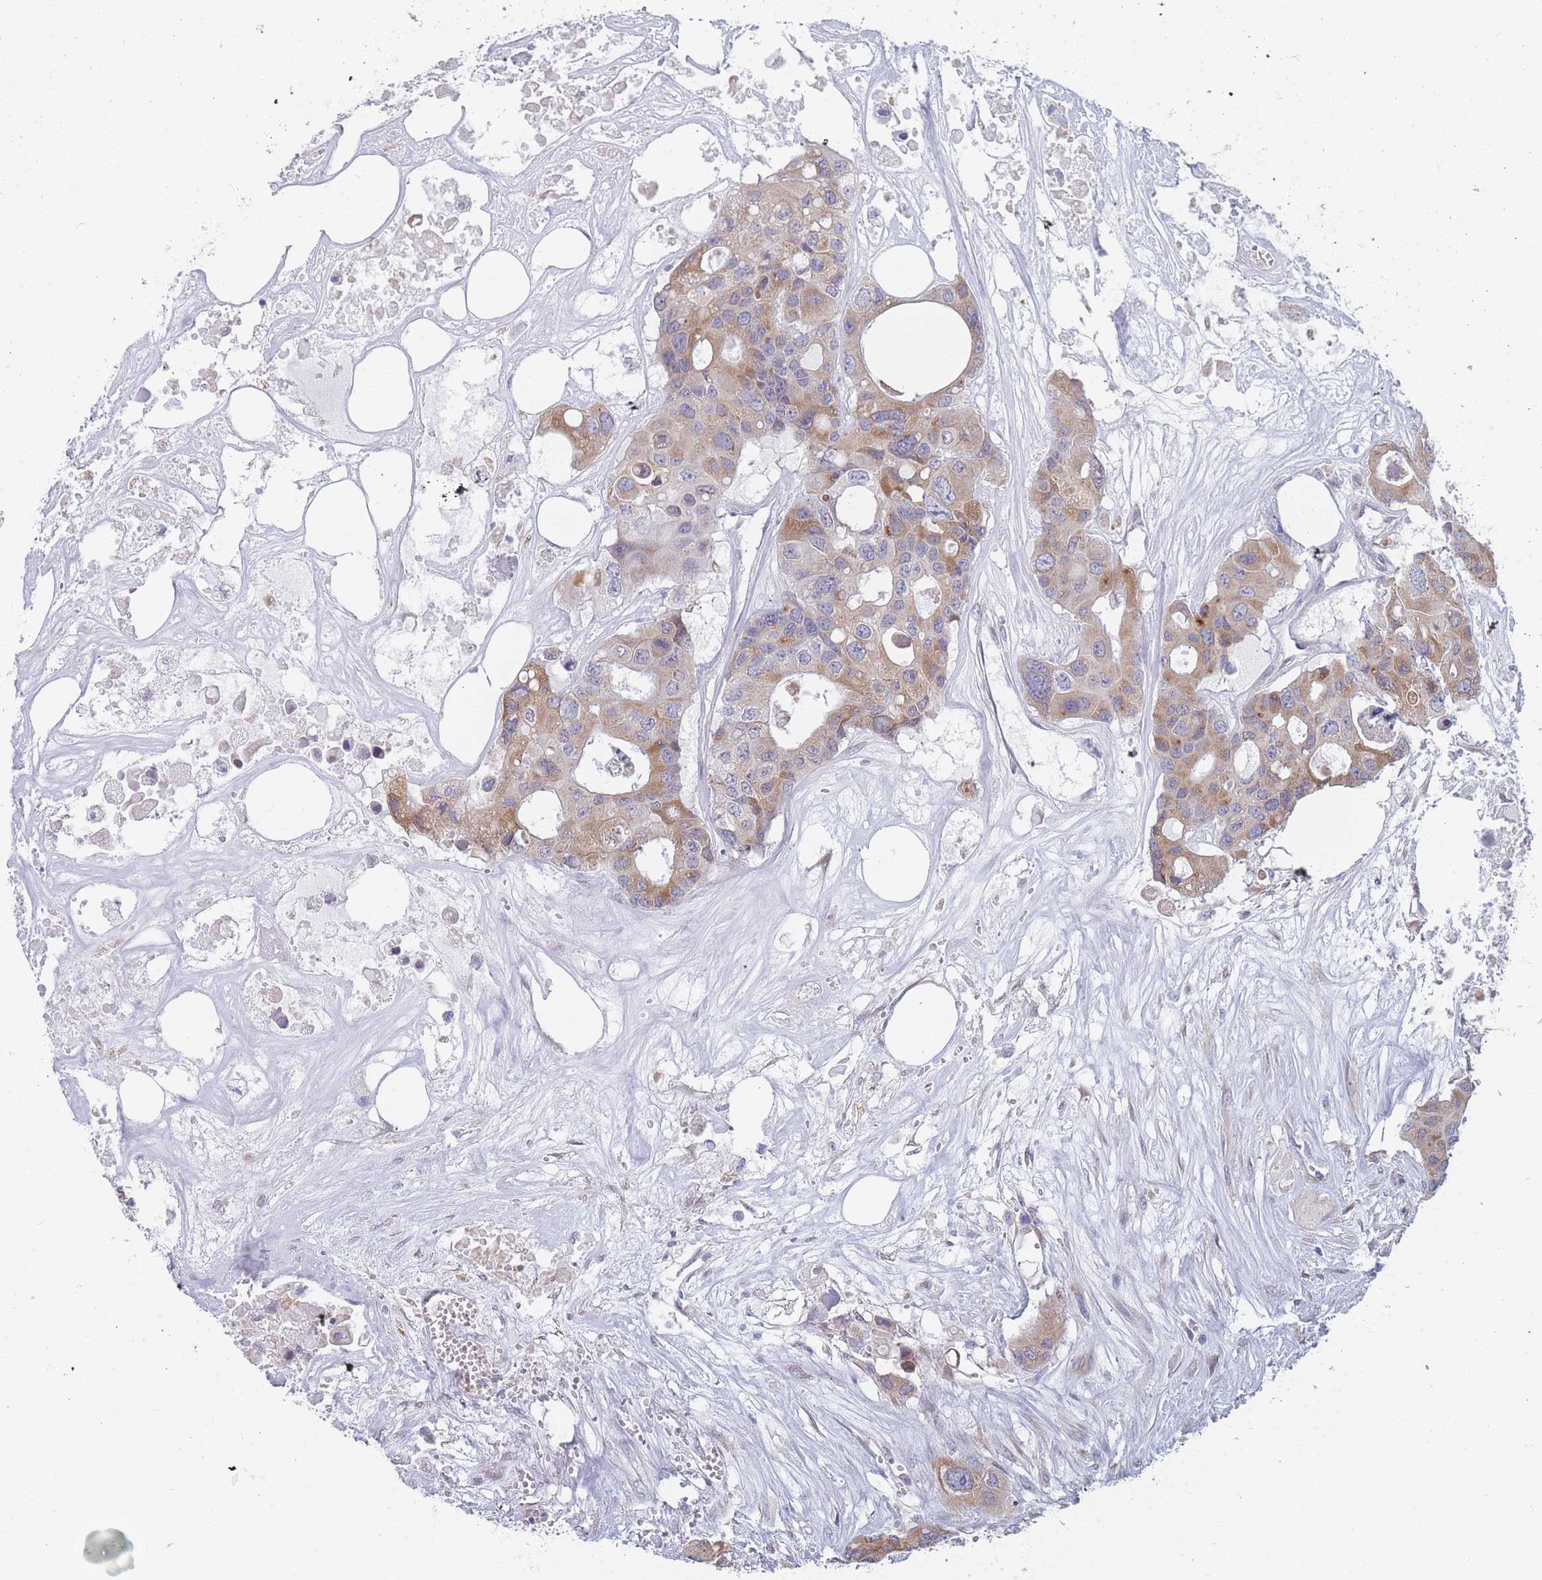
{"staining": {"intensity": "moderate", "quantity": "25%-75%", "location": "cytoplasmic/membranous"}, "tissue": "colorectal cancer", "cell_type": "Tumor cells", "image_type": "cancer", "snomed": [{"axis": "morphology", "description": "Adenocarcinoma, NOS"}, {"axis": "topography", "description": "Colon"}], "caption": "Immunohistochemical staining of colorectal adenocarcinoma displays medium levels of moderate cytoplasmic/membranous expression in approximately 25%-75% of tumor cells. The staining was performed using DAB, with brown indicating positive protein expression. Nuclei are stained blue with hematoxylin.", "gene": "TMED10", "patient": {"sex": "male", "age": 77}}